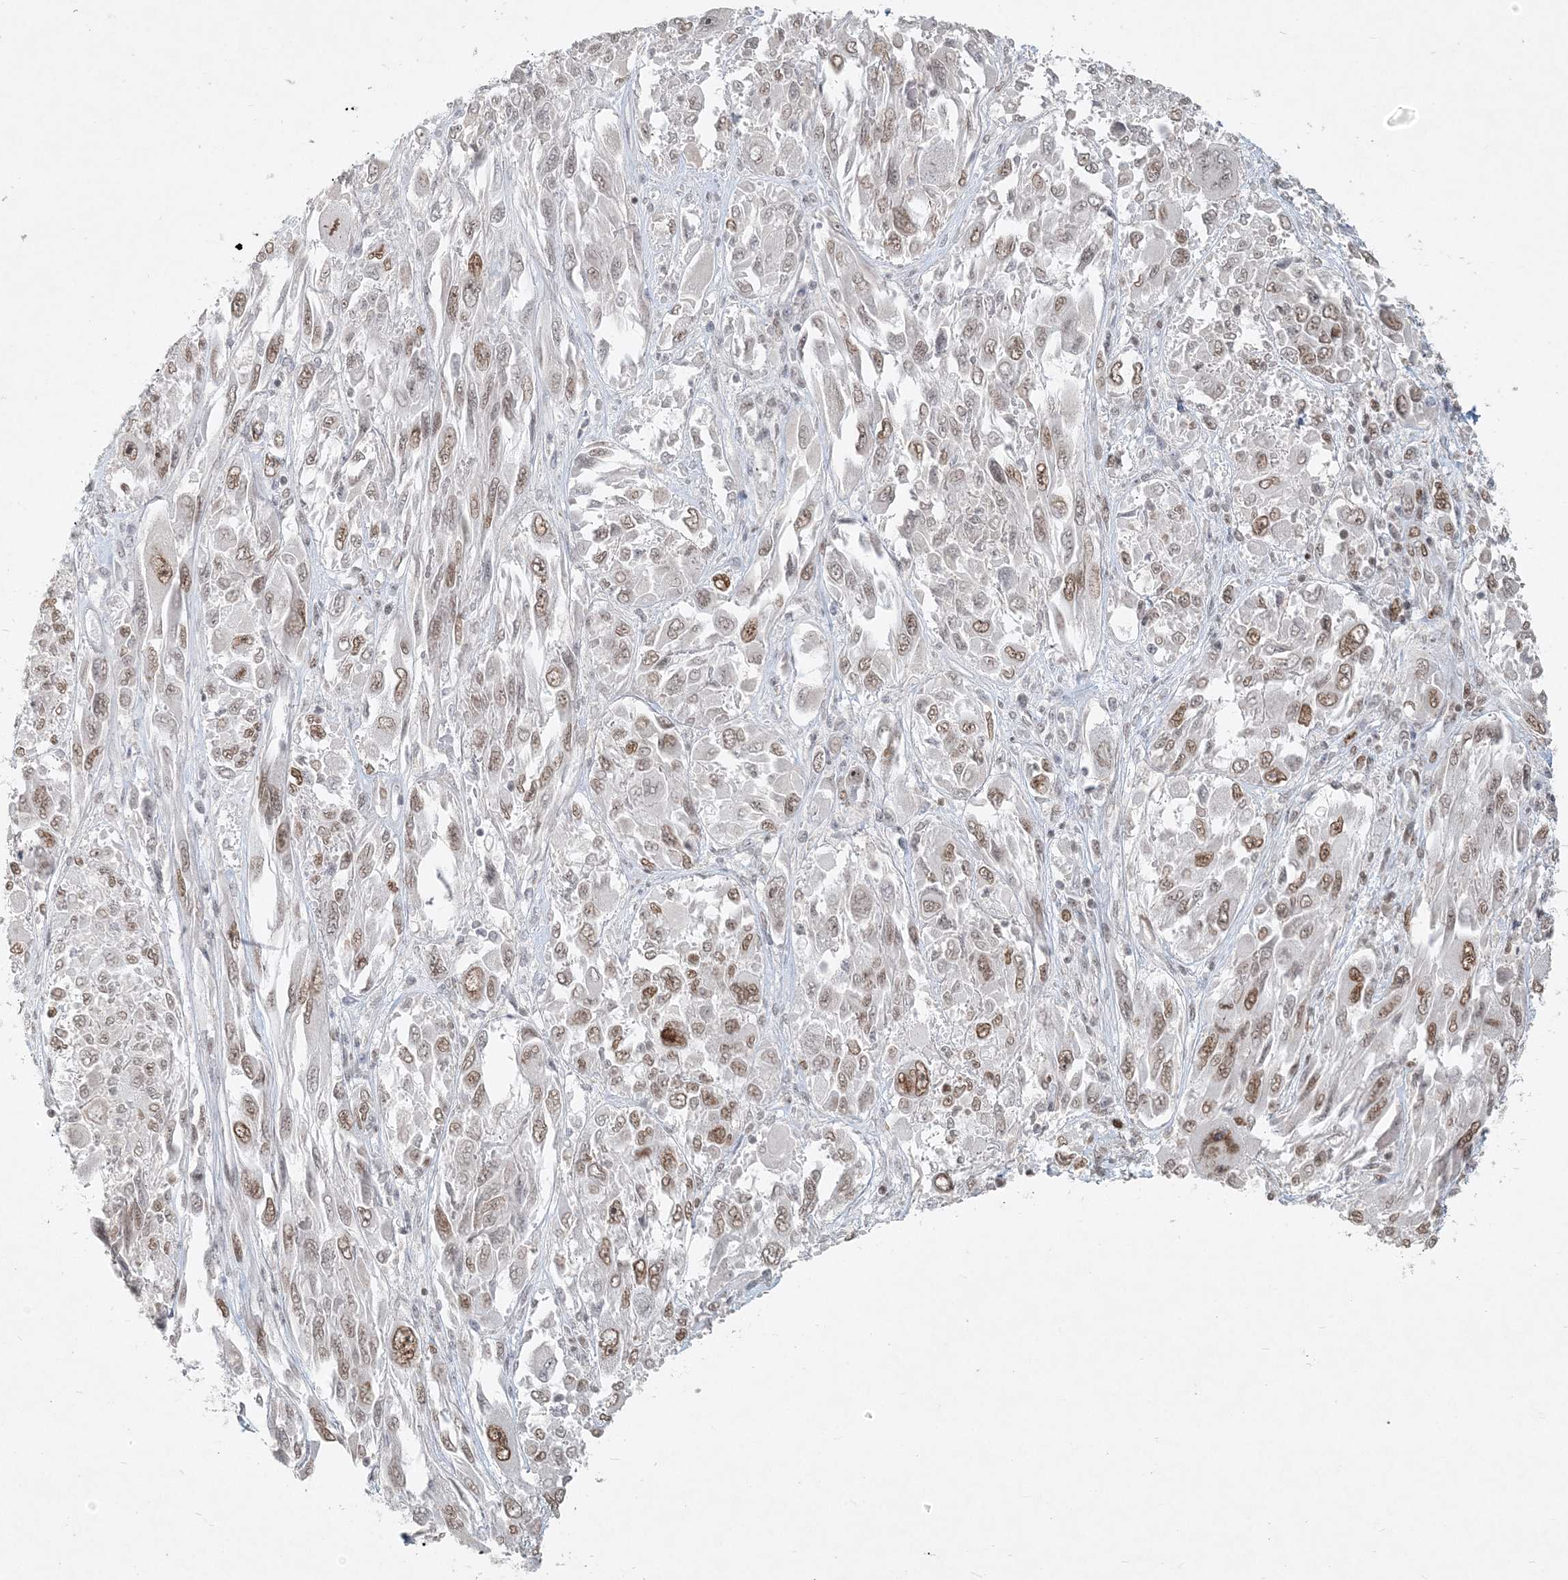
{"staining": {"intensity": "moderate", "quantity": ">75%", "location": "nuclear"}, "tissue": "melanoma", "cell_type": "Tumor cells", "image_type": "cancer", "snomed": [{"axis": "morphology", "description": "Malignant melanoma, NOS"}, {"axis": "topography", "description": "Skin"}], "caption": "Human melanoma stained with a protein marker displays moderate staining in tumor cells.", "gene": "BAZ1B", "patient": {"sex": "female", "age": 91}}